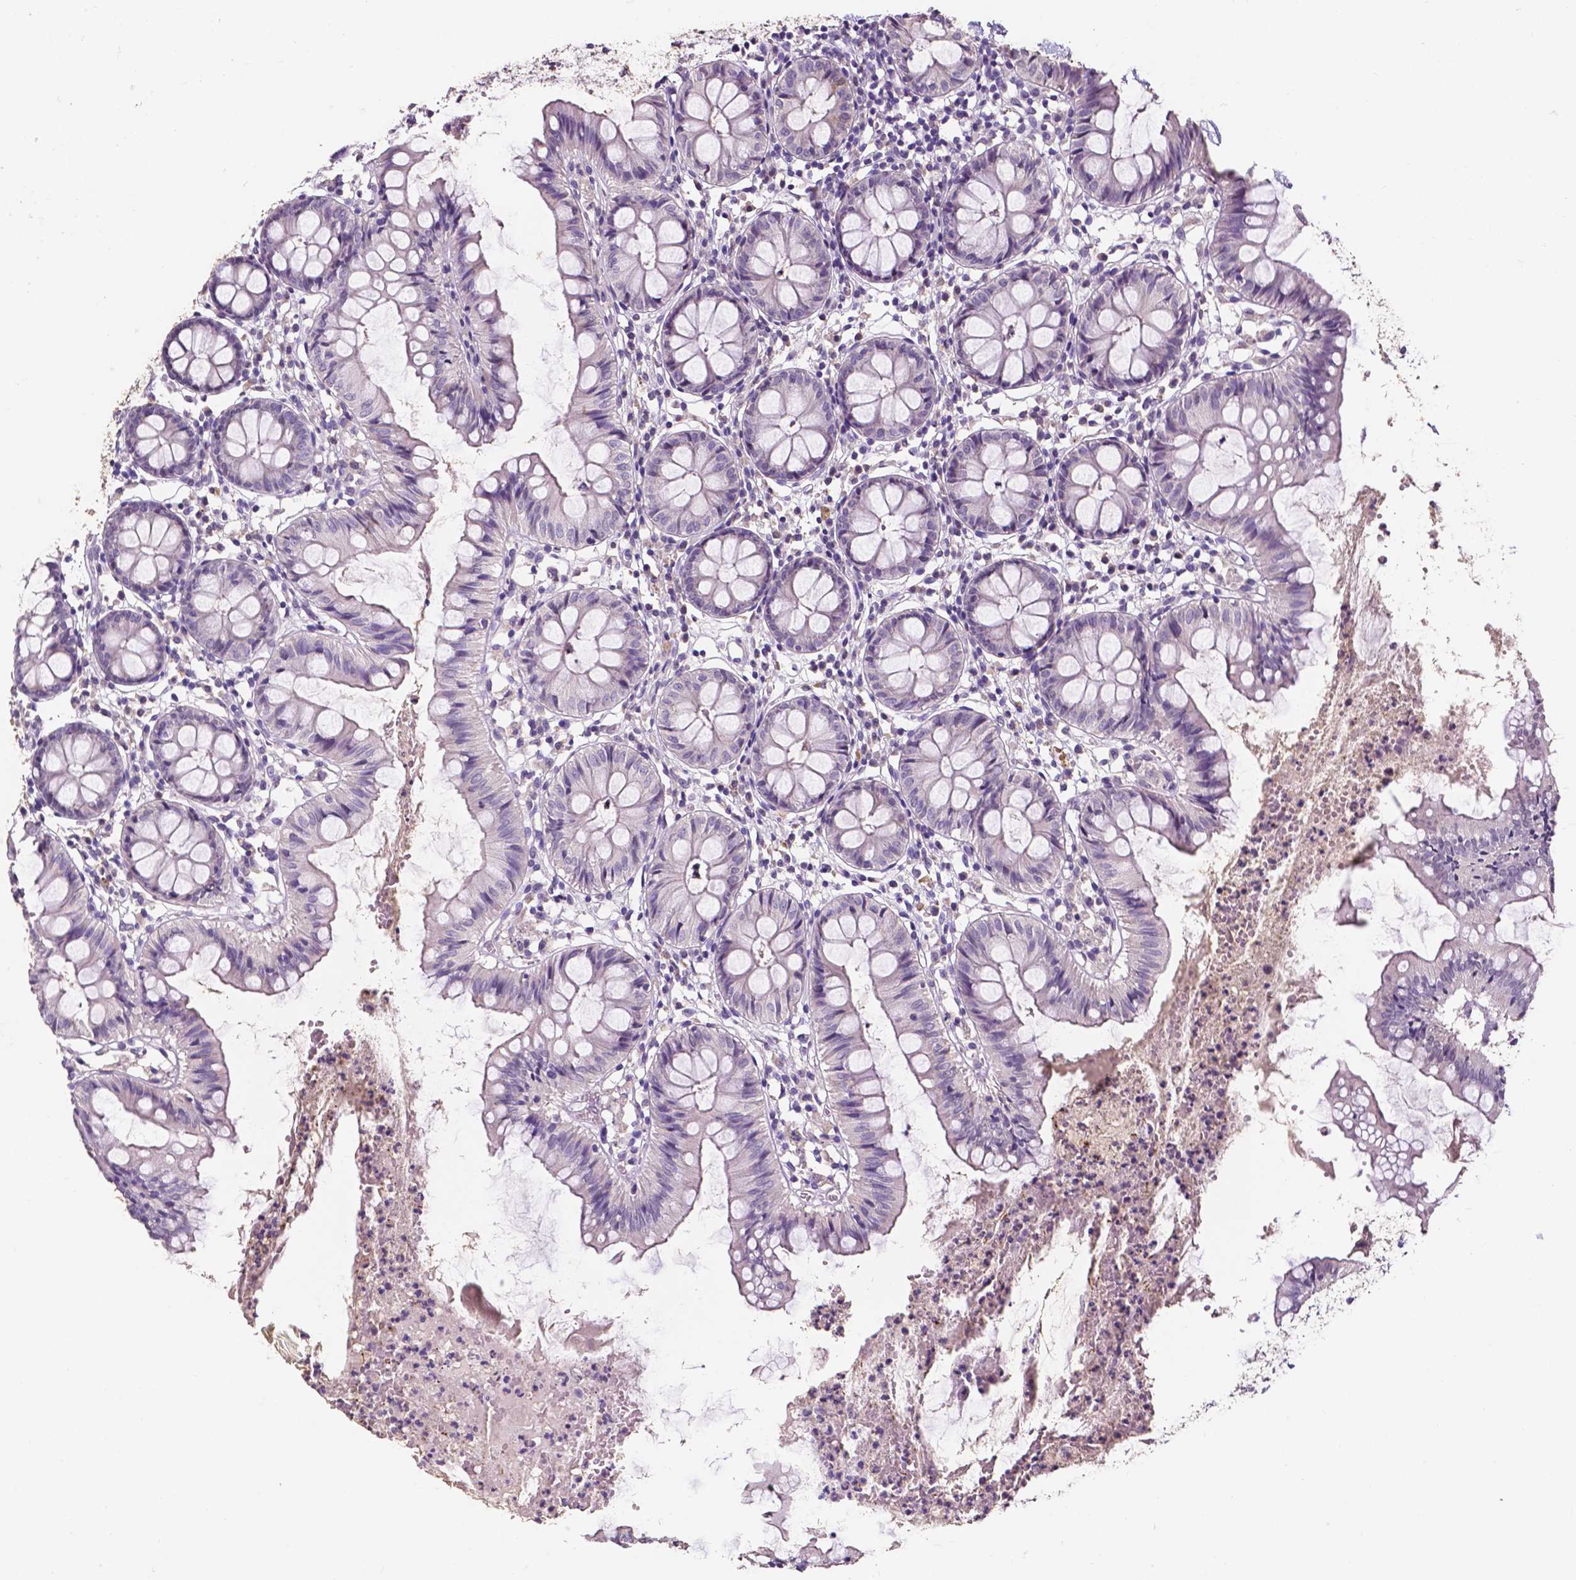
{"staining": {"intensity": "negative", "quantity": "none", "location": "none"}, "tissue": "colon", "cell_type": "Endothelial cells", "image_type": "normal", "snomed": [{"axis": "morphology", "description": "Normal tissue, NOS"}, {"axis": "topography", "description": "Colon"}], "caption": "IHC of normal colon shows no expression in endothelial cells. Nuclei are stained in blue.", "gene": "PSAT1", "patient": {"sex": "female", "age": 84}}